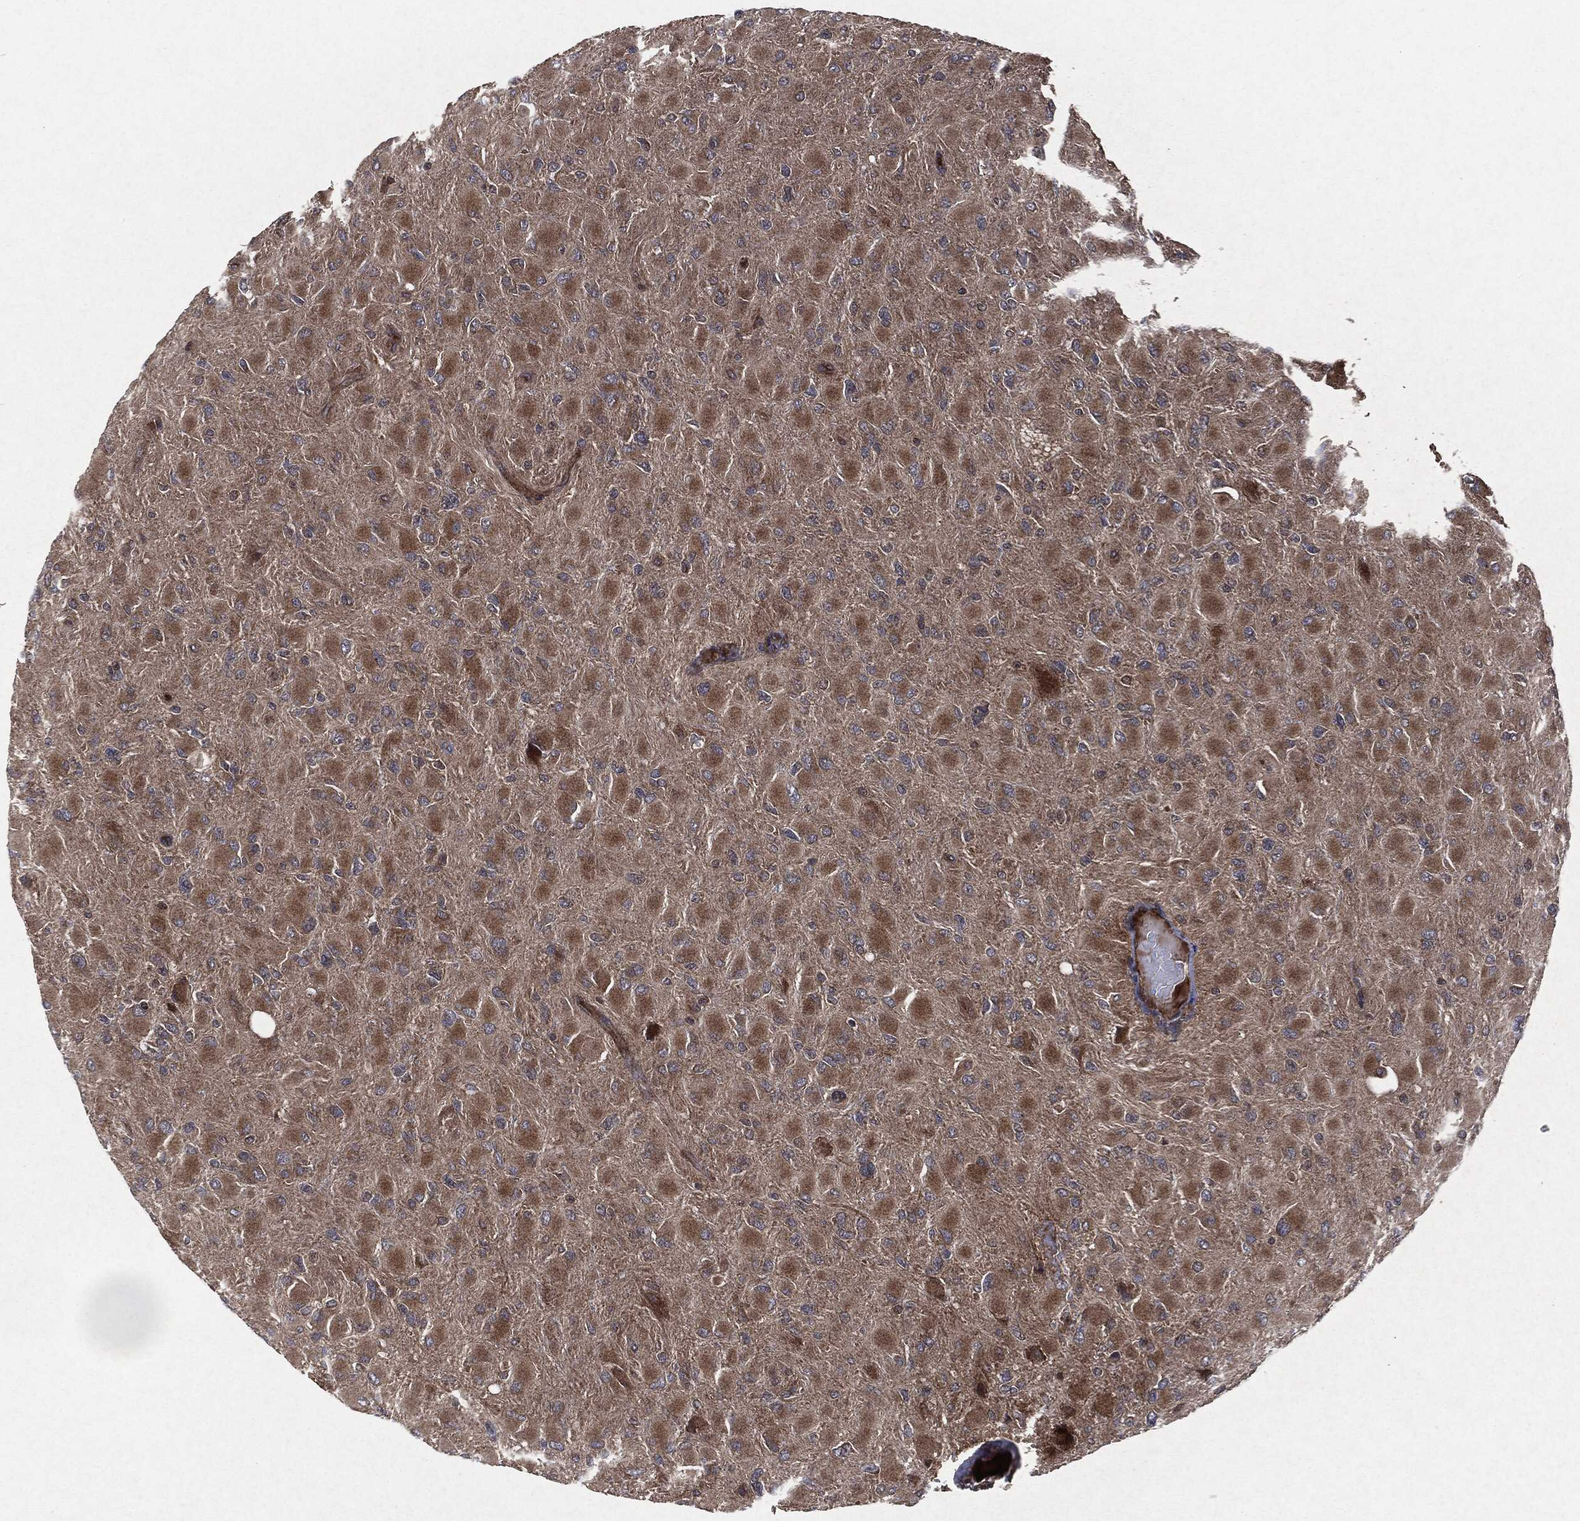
{"staining": {"intensity": "moderate", "quantity": ">75%", "location": "cytoplasmic/membranous"}, "tissue": "glioma", "cell_type": "Tumor cells", "image_type": "cancer", "snomed": [{"axis": "morphology", "description": "Glioma, malignant, High grade"}, {"axis": "topography", "description": "Cerebral cortex"}], "caption": "Glioma stained with DAB immunohistochemistry demonstrates medium levels of moderate cytoplasmic/membranous staining in approximately >75% of tumor cells.", "gene": "RAF1", "patient": {"sex": "female", "age": 36}}